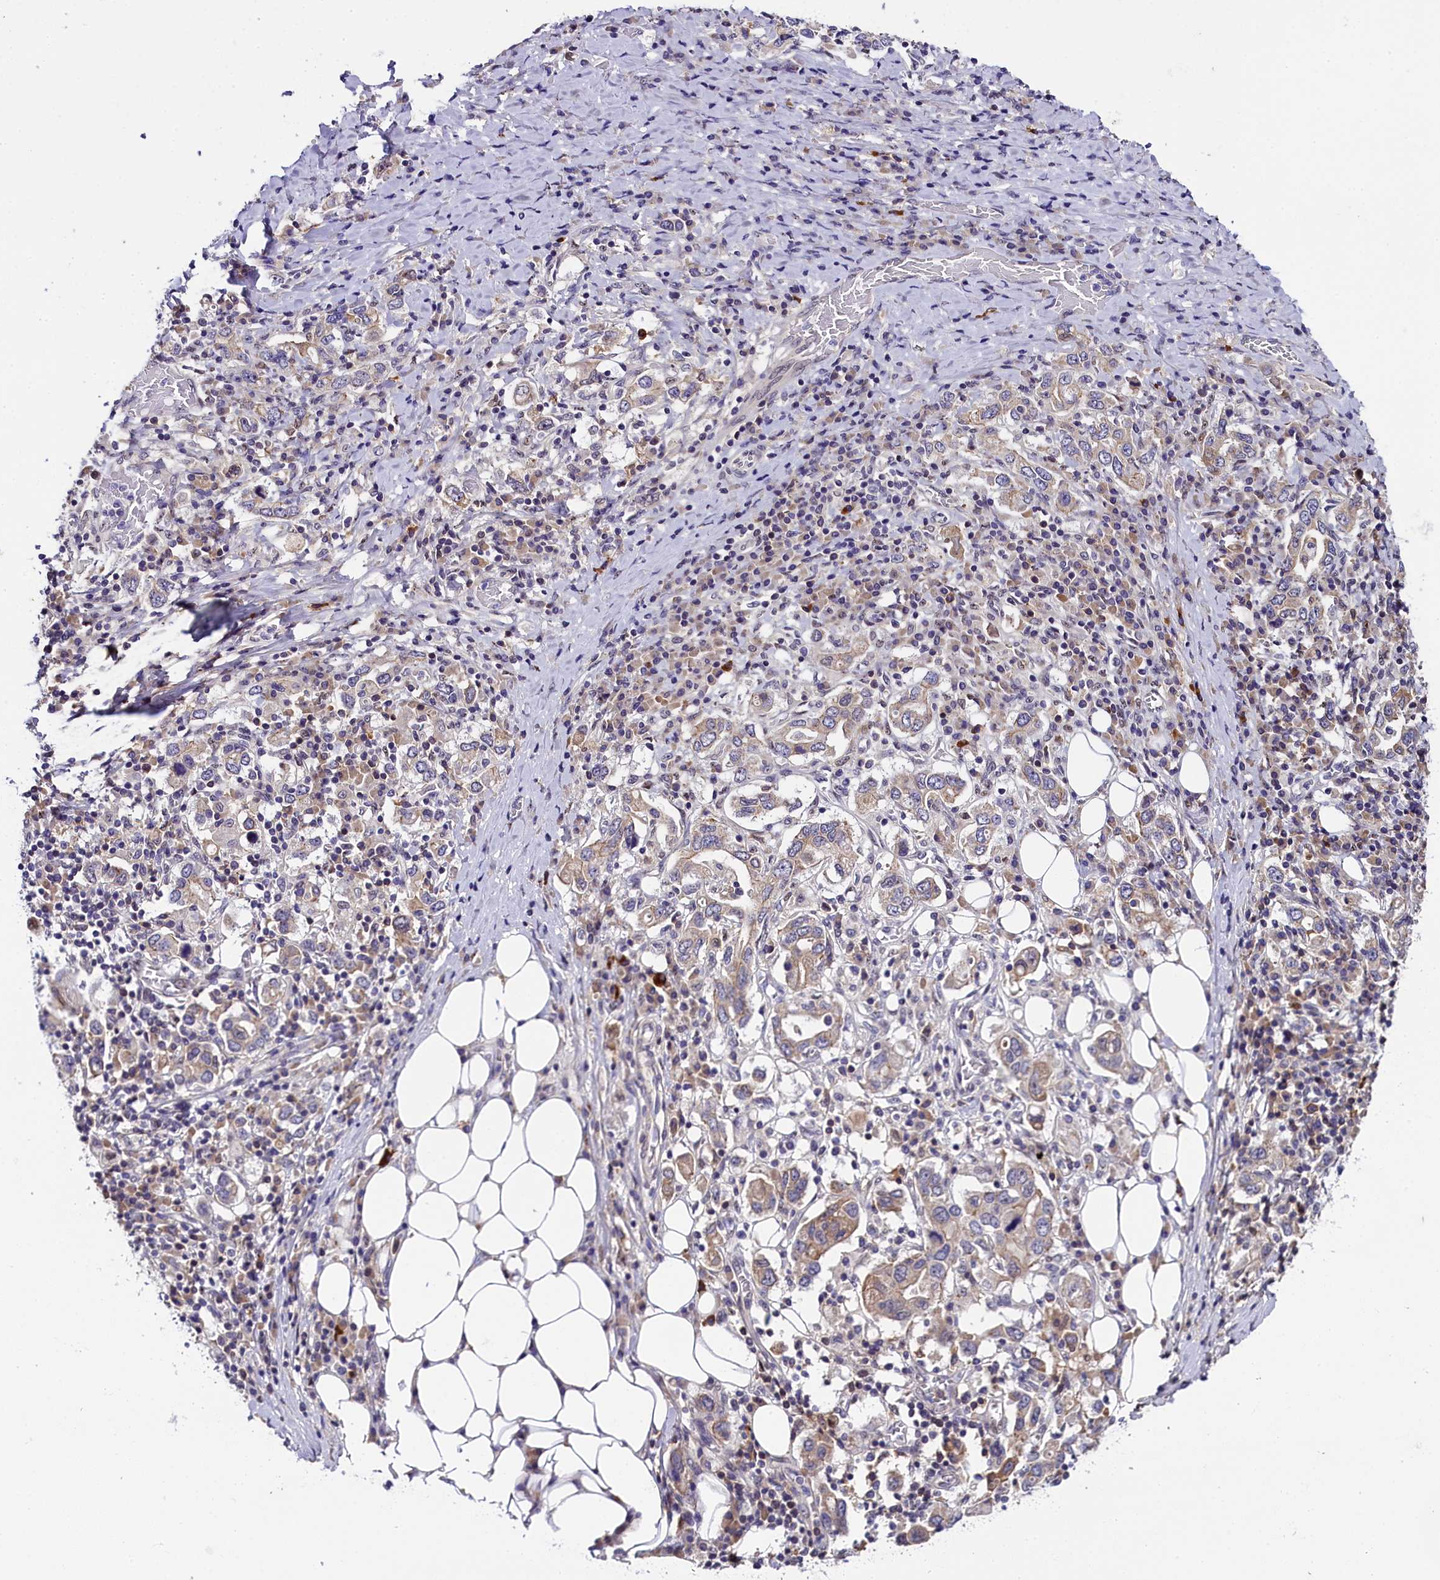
{"staining": {"intensity": "weak", "quantity": "25%-75%", "location": "cytoplasmic/membranous"}, "tissue": "stomach cancer", "cell_type": "Tumor cells", "image_type": "cancer", "snomed": [{"axis": "morphology", "description": "Adenocarcinoma, NOS"}, {"axis": "topography", "description": "Stomach, upper"}, {"axis": "topography", "description": "Stomach"}], "caption": "Tumor cells demonstrate low levels of weak cytoplasmic/membranous expression in approximately 25%-75% of cells in stomach cancer (adenocarcinoma).", "gene": "ENKD1", "patient": {"sex": "male", "age": 62}}